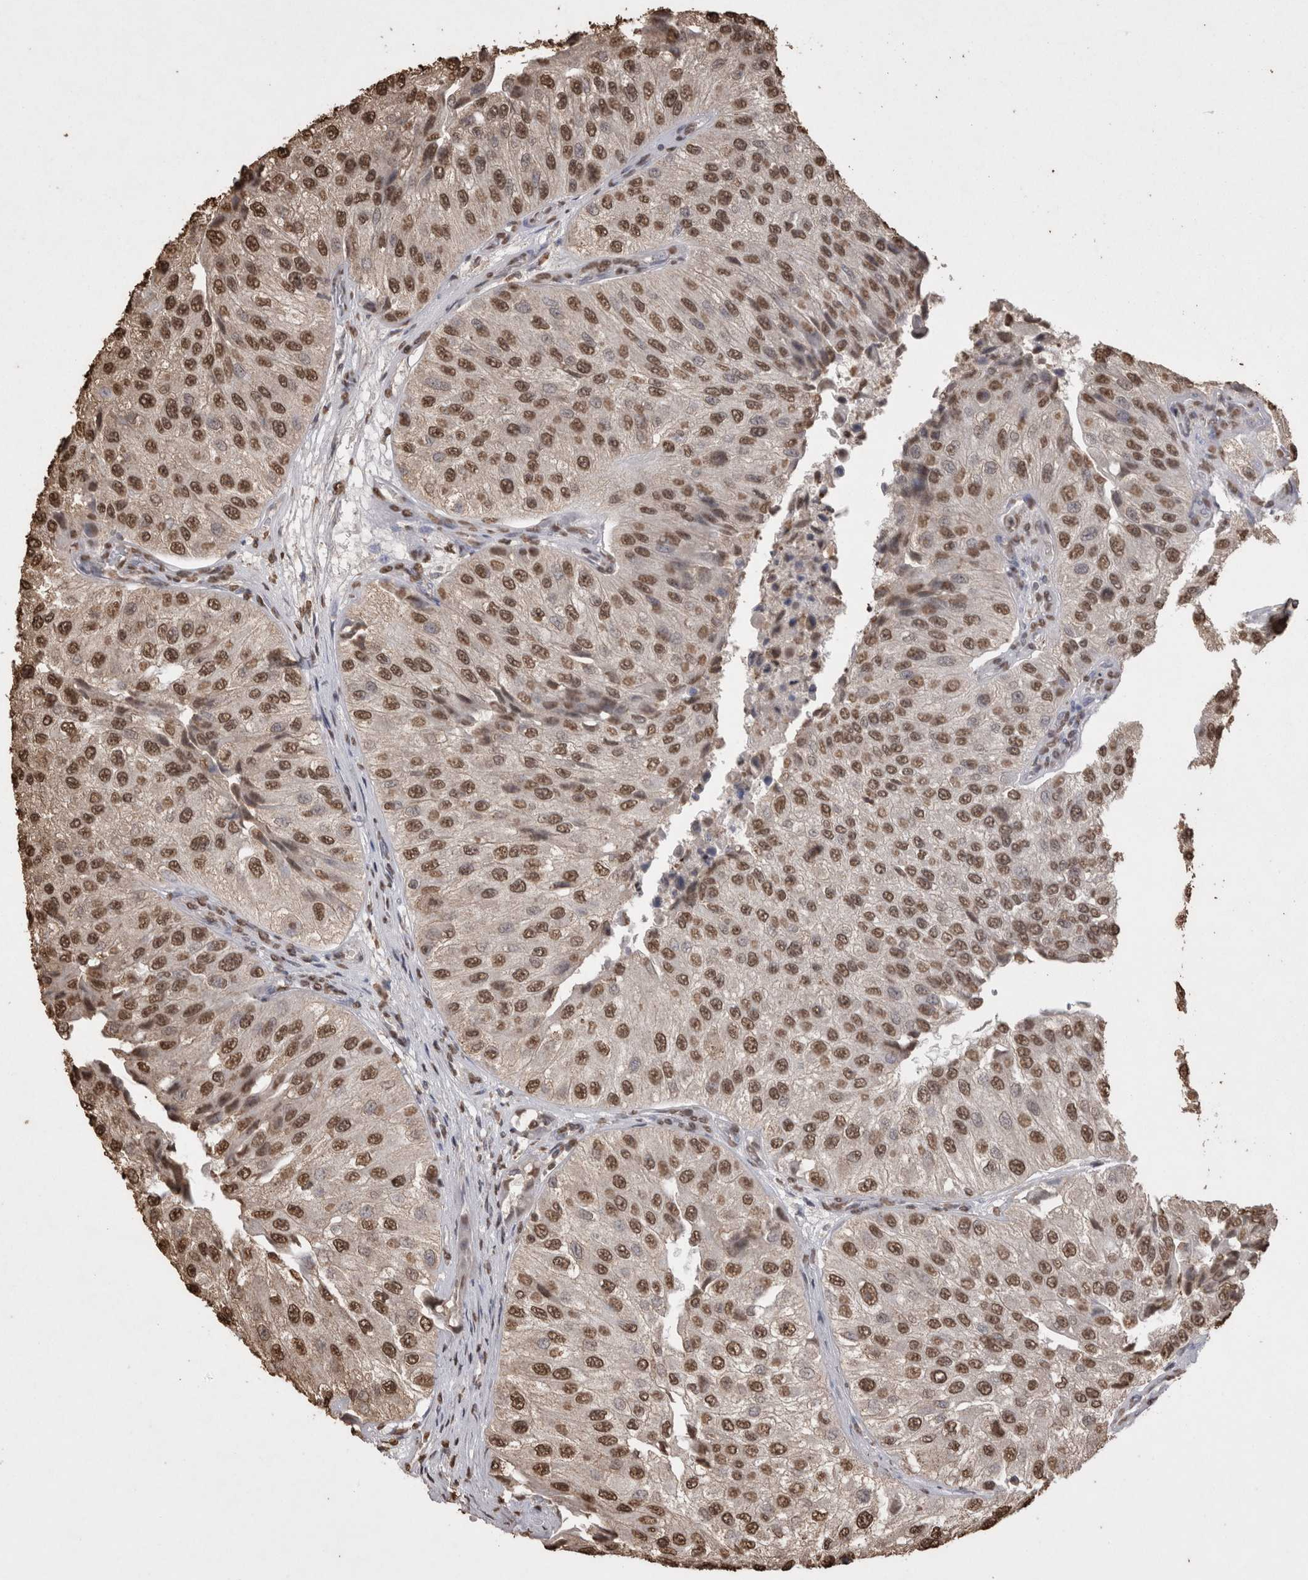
{"staining": {"intensity": "moderate", "quantity": ">75%", "location": "nuclear"}, "tissue": "urothelial cancer", "cell_type": "Tumor cells", "image_type": "cancer", "snomed": [{"axis": "morphology", "description": "Urothelial carcinoma, High grade"}, {"axis": "topography", "description": "Kidney"}, {"axis": "topography", "description": "Urinary bladder"}], "caption": "High-power microscopy captured an immunohistochemistry histopathology image of urothelial carcinoma (high-grade), revealing moderate nuclear positivity in about >75% of tumor cells.", "gene": "POU5F1", "patient": {"sex": "male", "age": 77}}